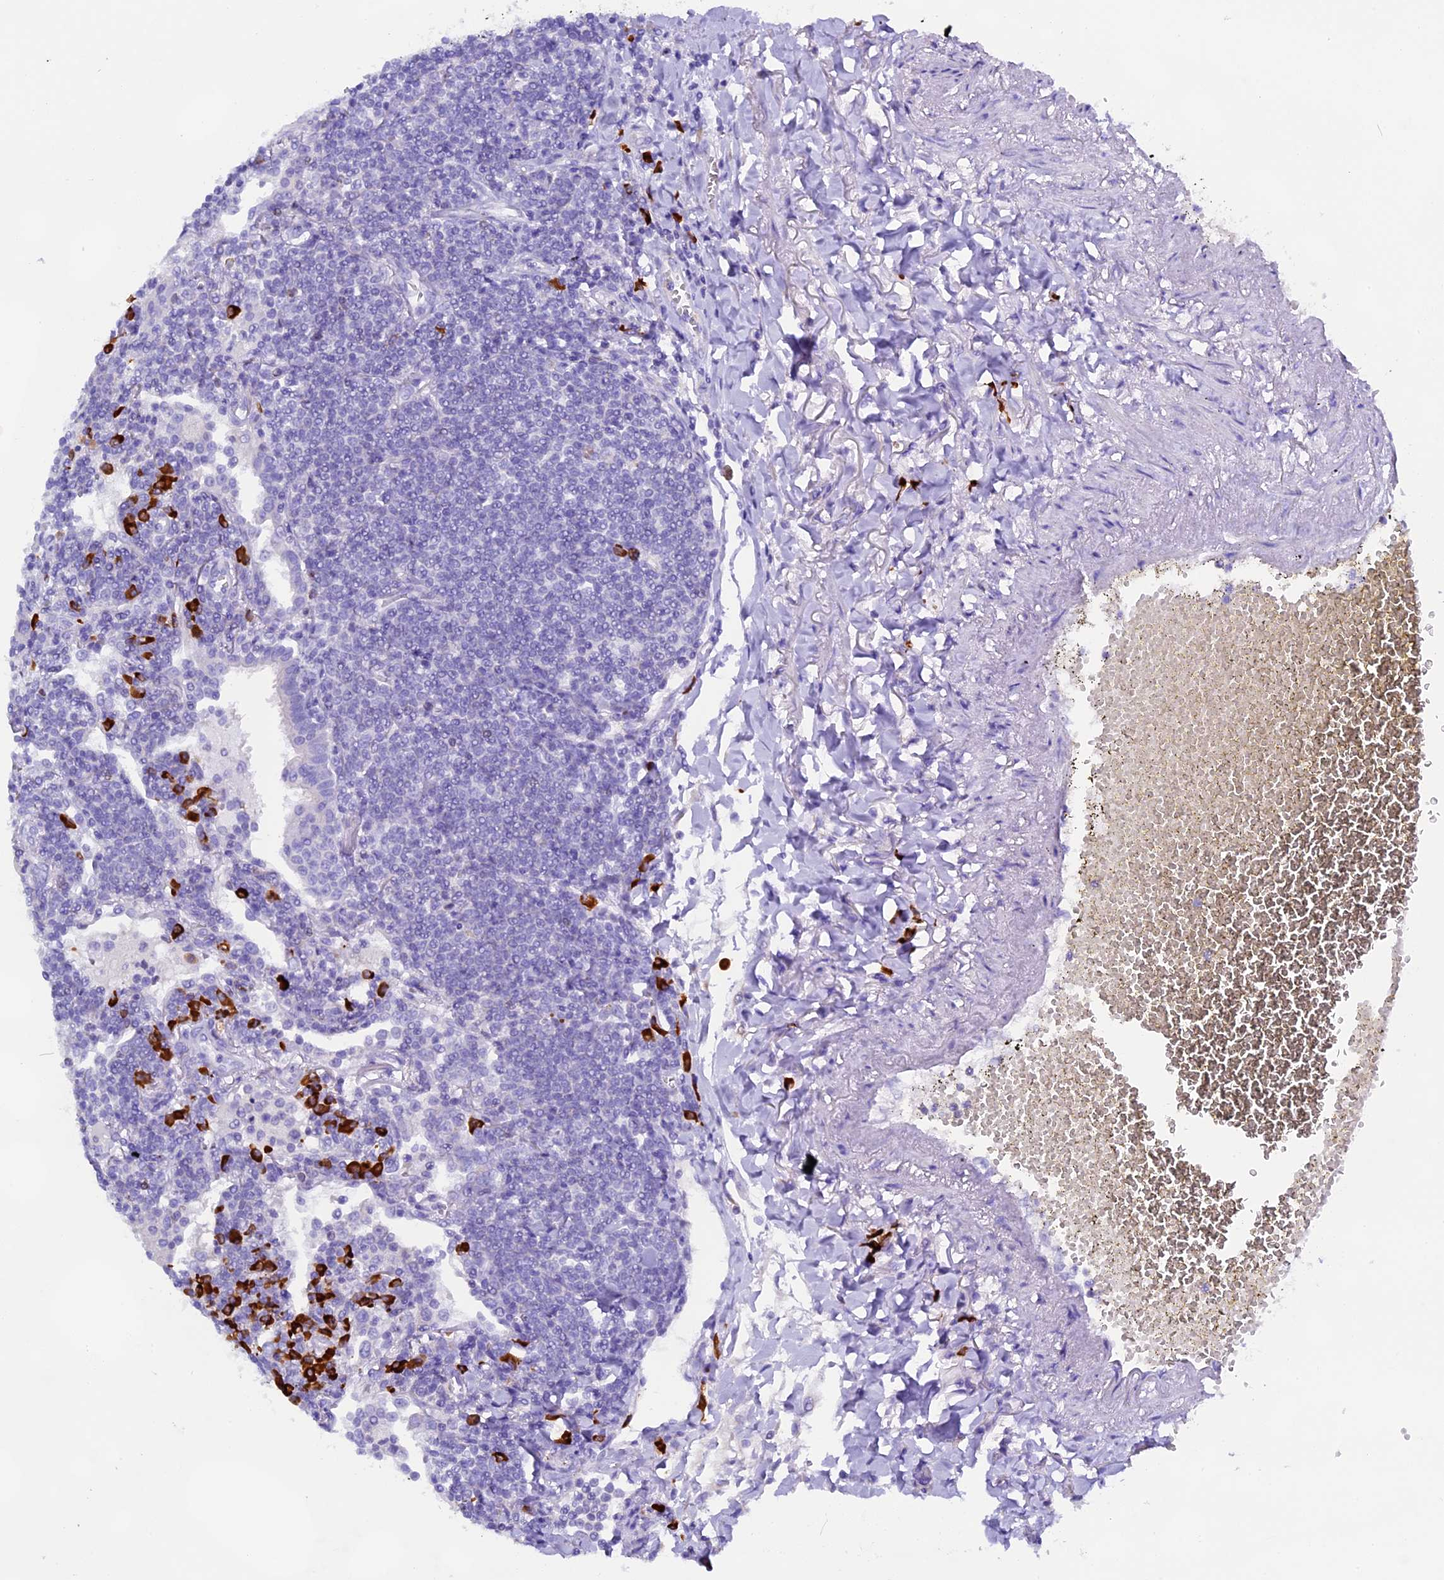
{"staining": {"intensity": "negative", "quantity": "none", "location": "none"}, "tissue": "lymphoma", "cell_type": "Tumor cells", "image_type": "cancer", "snomed": [{"axis": "morphology", "description": "Malignant lymphoma, non-Hodgkin's type, Low grade"}, {"axis": "topography", "description": "Lung"}], "caption": "High power microscopy image of an immunohistochemistry micrograph of malignant lymphoma, non-Hodgkin's type (low-grade), revealing no significant expression in tumor cells.", "gene": "FKBP11", "patient": {"sex": "female", "age": 71}}